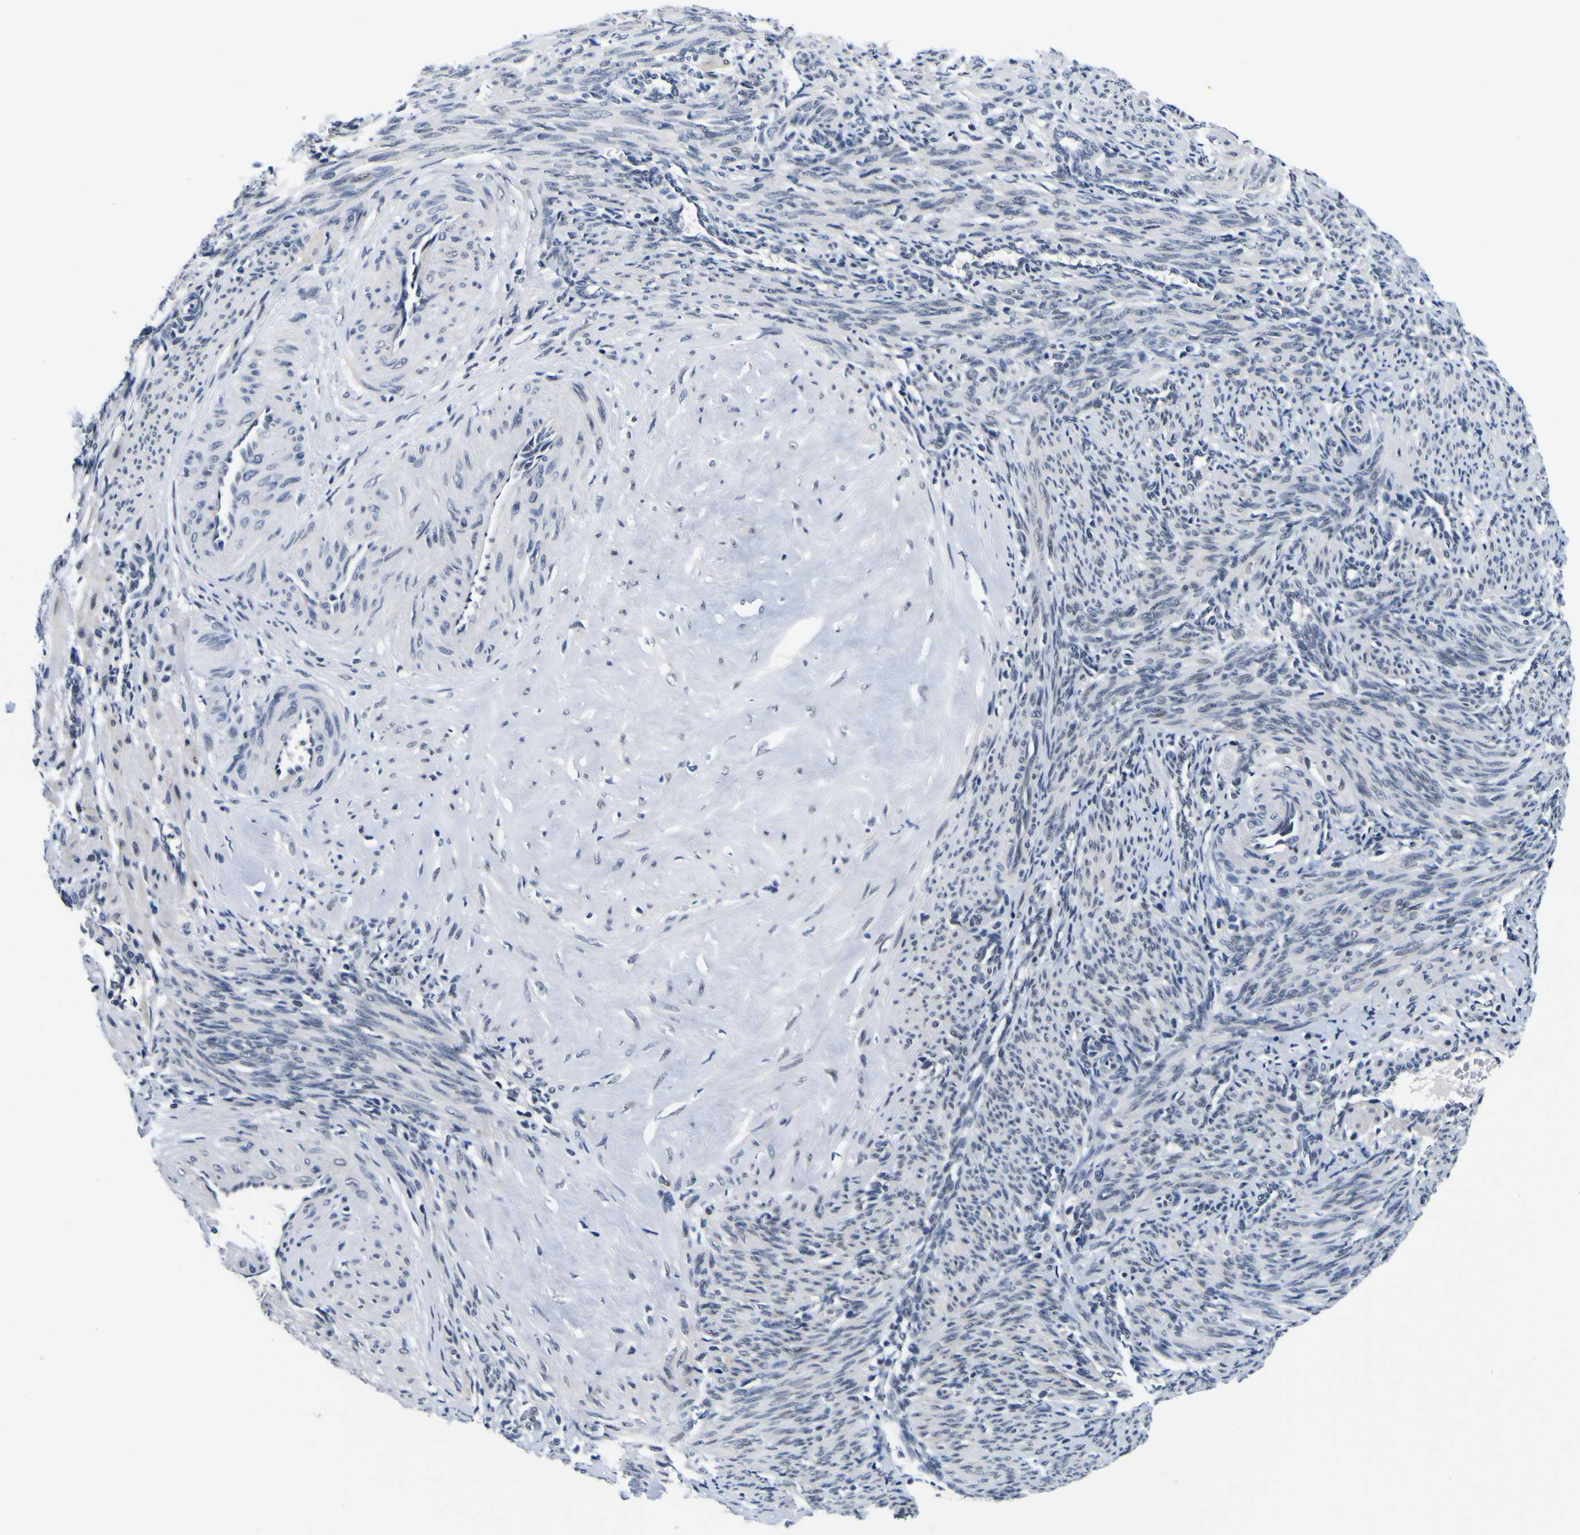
{"staining": {"intensity": "negative", "quantity": "none", "location": "none"}, "tissue": "smooth muscle", "cell_type": "Smooth muscle cells", "image_type": "normal", "snomed": [{"axis": "morphology", "description": "Normal tissue, NOS"}, {"axis": "topography", "description": "Endometrium"}], "caption": "Human smooth muscle stained for a protein using IHC reveals no expression in smooth muscle cells.", "gene": "CUL4B", "patient": {"sex": "female", "age": 33}}